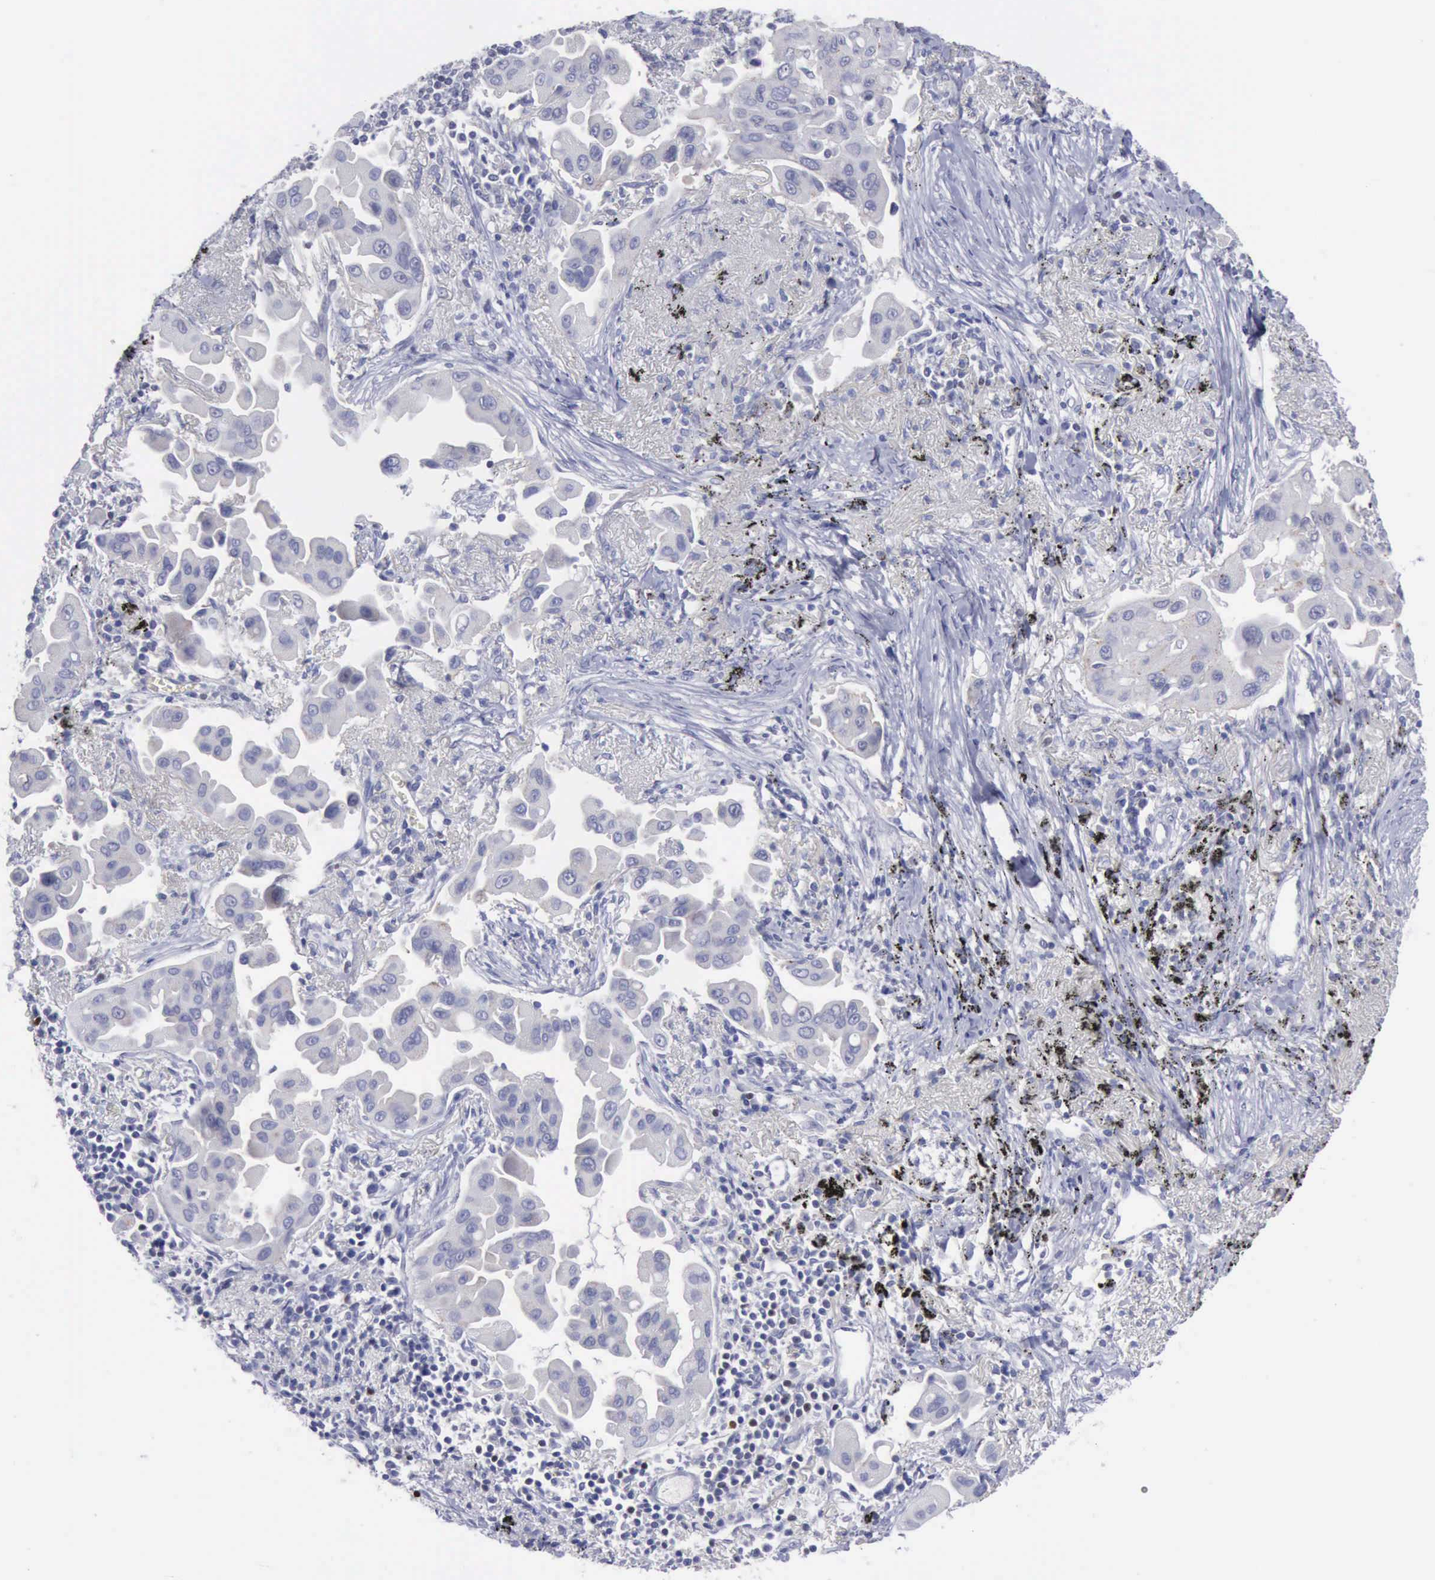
{"staining": {"intensity": "negative", "quantity": "none", "location": "none"}, "tissue": "lung cancer", "cell_type": "Tumor cells", "image_type": "cancer", "snomed": [{"axis": "morphology", "description": "Adenocarcinoma, NOS"}, {"axis": "topography", "description": "Lung"}], "caption": "Immunohistochemistry (IHC) micrograph of neoplastic tissue: lung adenocarcinoma stained with DAB displays no significant protein expression in tumor cells. (DAB (3,3'-diaminobenzidine) immunohistochemistry (IHC), high magnification).", "gene": "SATB2", "patient": {"sex": "male", "age": 68}}